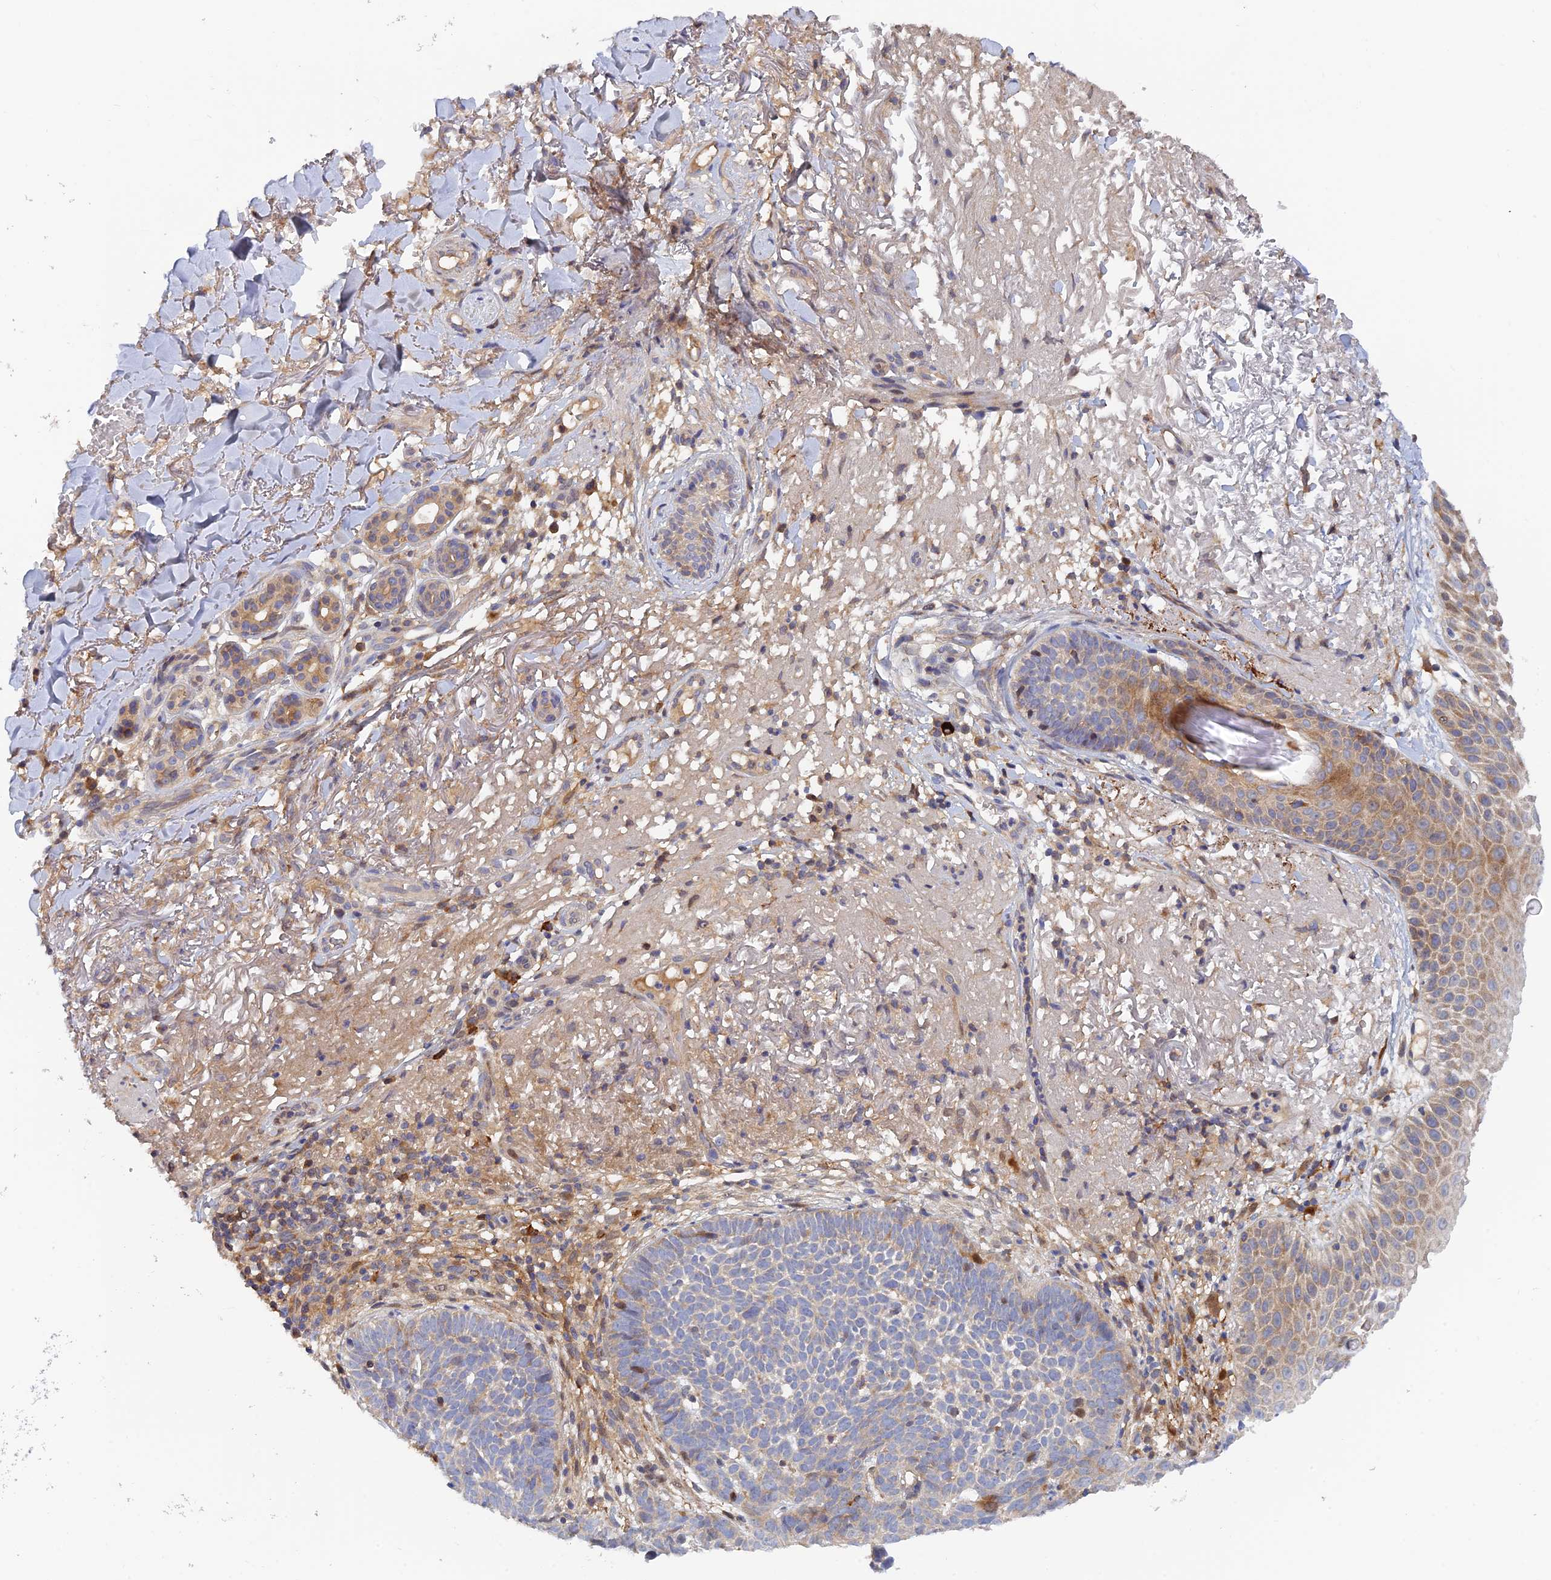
{"staining": {"intensity": "weak", "quantity": "25%-75%", "location": "cytoplasmic/membranous"}, "tissue": "skin cancer", "cell_type": "Tumor cells", "image_type": "cancer", "snomed": [{"axis": "morphology", "description": "Basal cell carcinoma"}, {"axis": "topography", "description": "Skin"}], "caption": "Protein expression analysis of skin cancer demonstrates weak cytoplasmic/membranous positivity in about 25%-75% of tumor cells.", "gene": "SPATA5L1", "patient": {"sex": "female", "age": 78}}